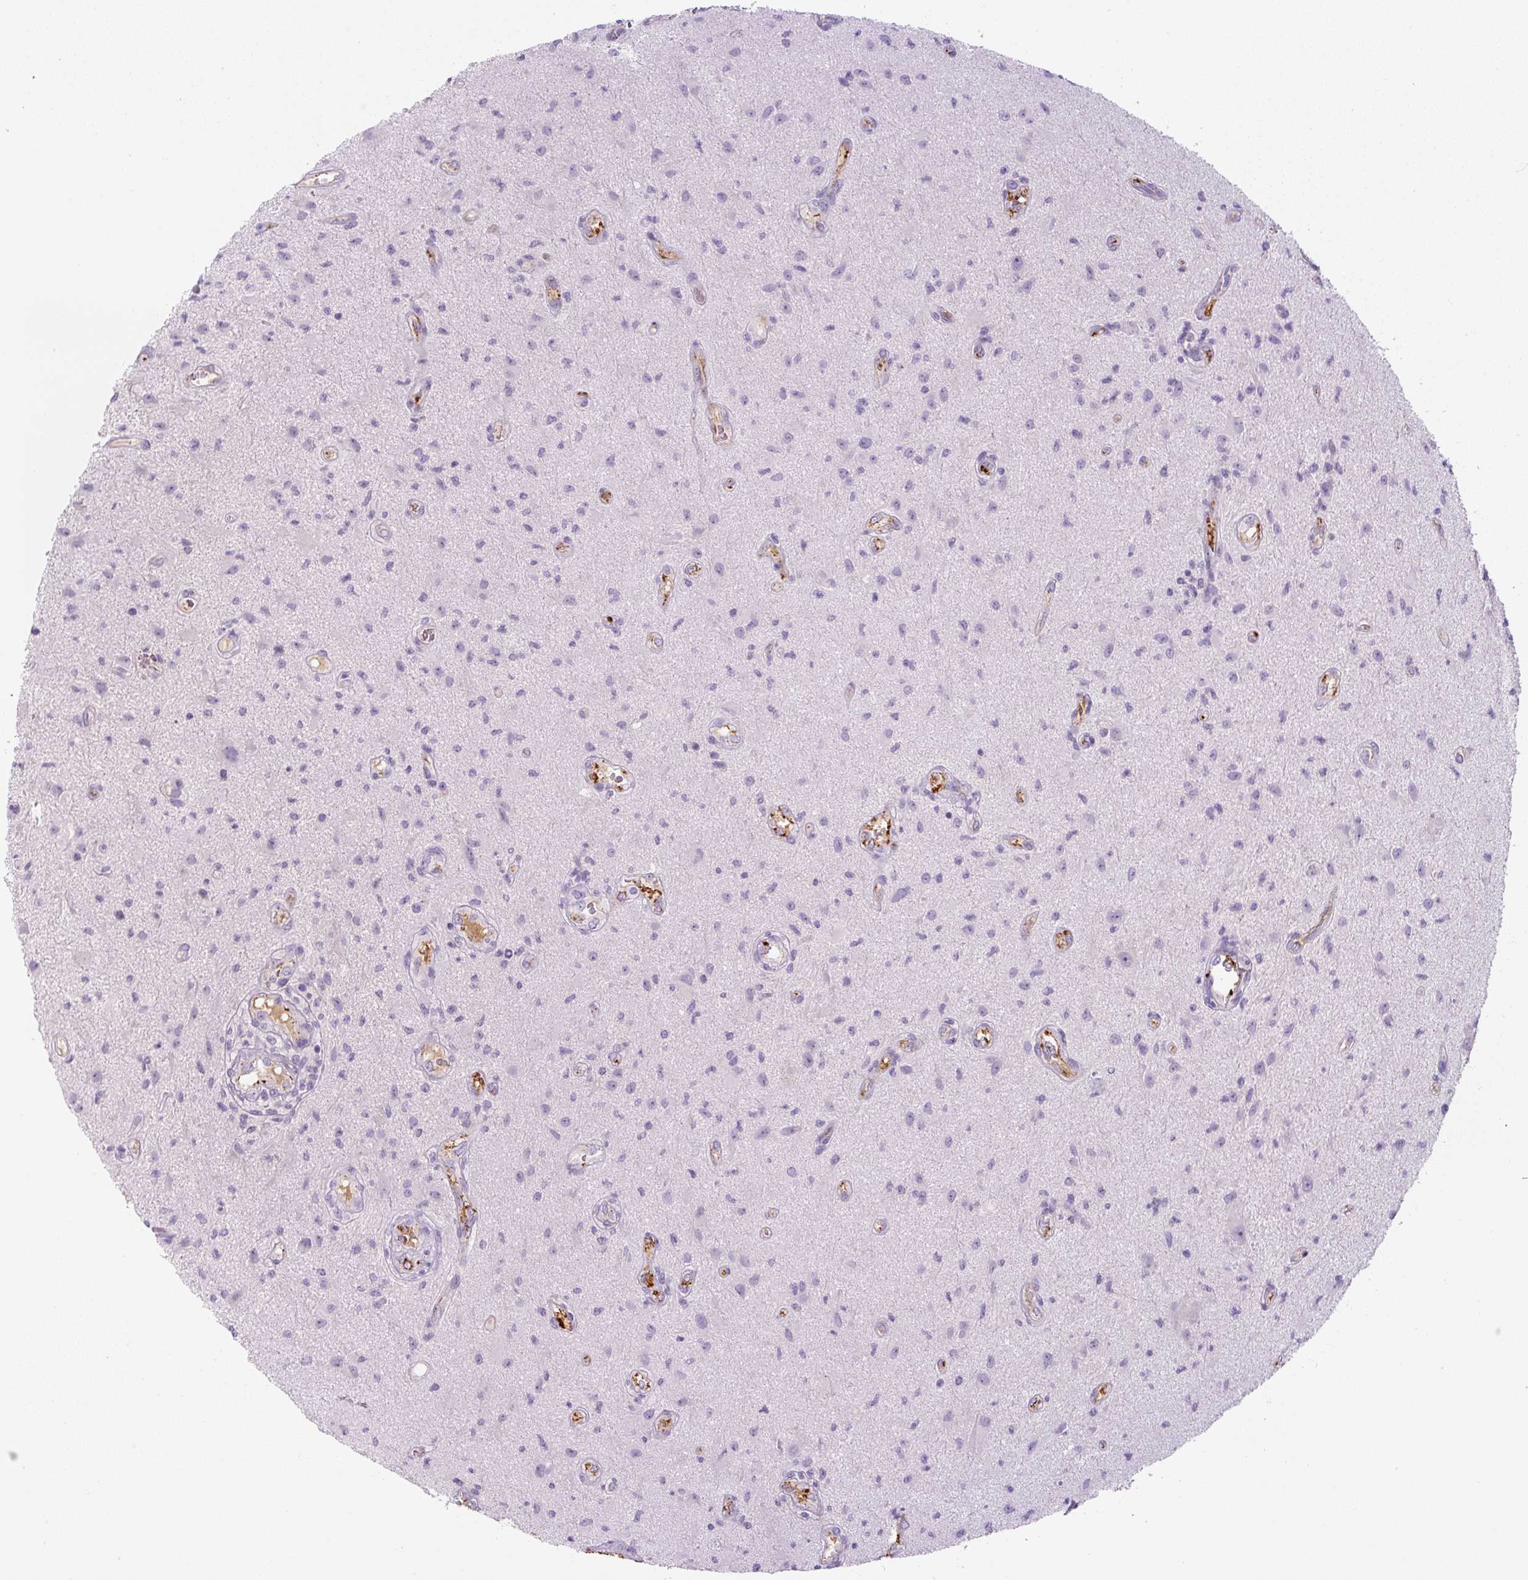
{"staining": {"intensity": "negative", "quantity": "none", "location": "none"}, "tissue": "glioma", "cell_type": "Tumor cells", "image_type": "cancer", "snomed": [{"axis": "morphology", "description": "Glioma, malignant, High grade"}, {"axis": "topography", "description": "Brain"}], "caption": "The photomicrograph displays no significant expression in tumor cells of glioma.", "gene": "RSPO4", "patient": {"sex": "male", "age": 67}}